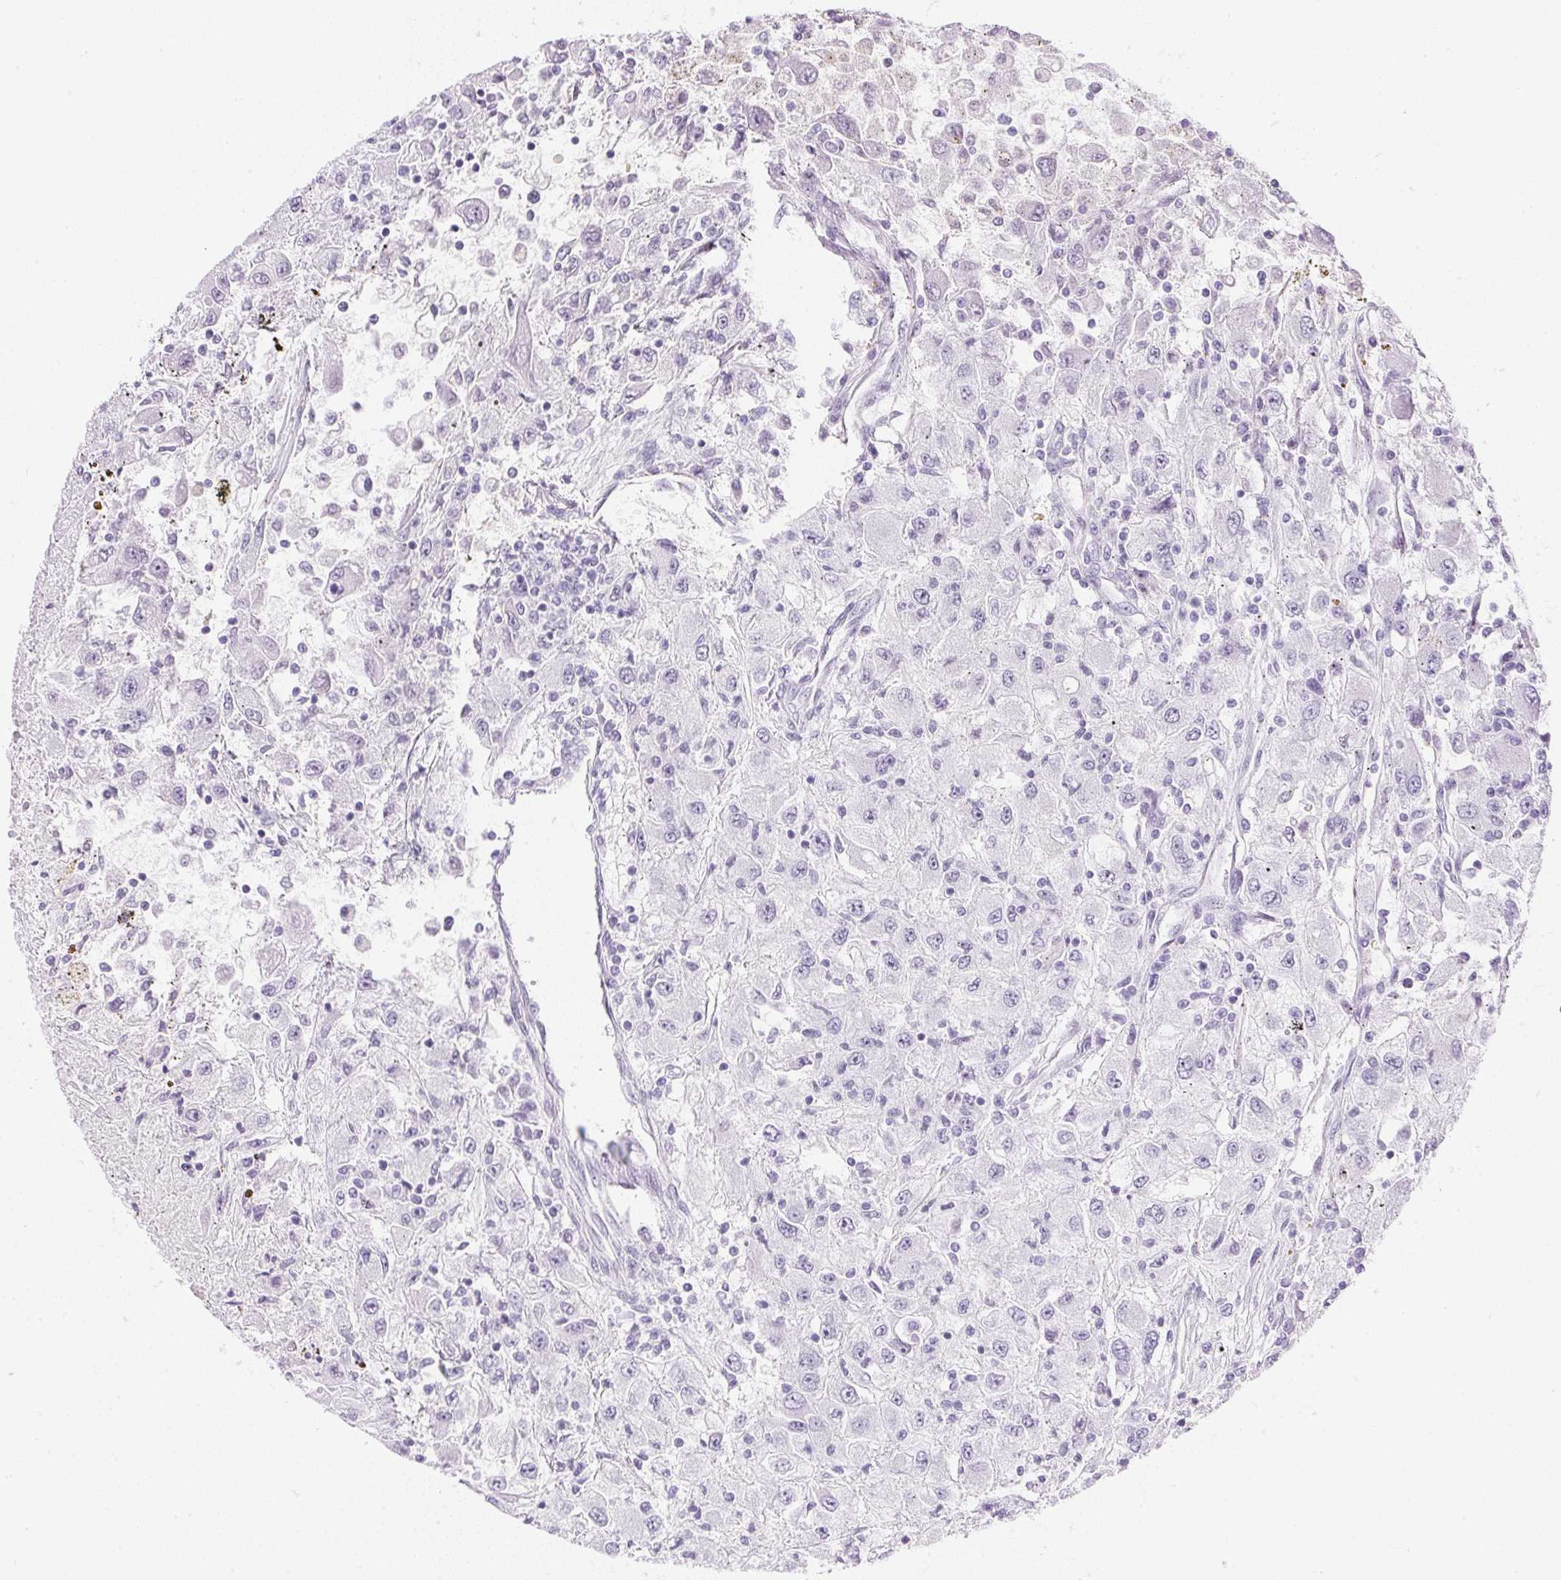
{"staining": {"intensity": "negative", "quantity": "none", "location": "none"}, "tissue": "renal cancer", "cell_type": "Tumor cells", "image_type": "cancer", "snomed": [{"axis": "morphology", "description": "Adenocarcinoma, NOS"}, {"axis": "topography", "description": "Kidney"}], "caption": "Tumor cells show no significant positivity in renal adenocarcinoma.", "gene": "CPB1", "patient": {"sex": "female", "age": 67}}